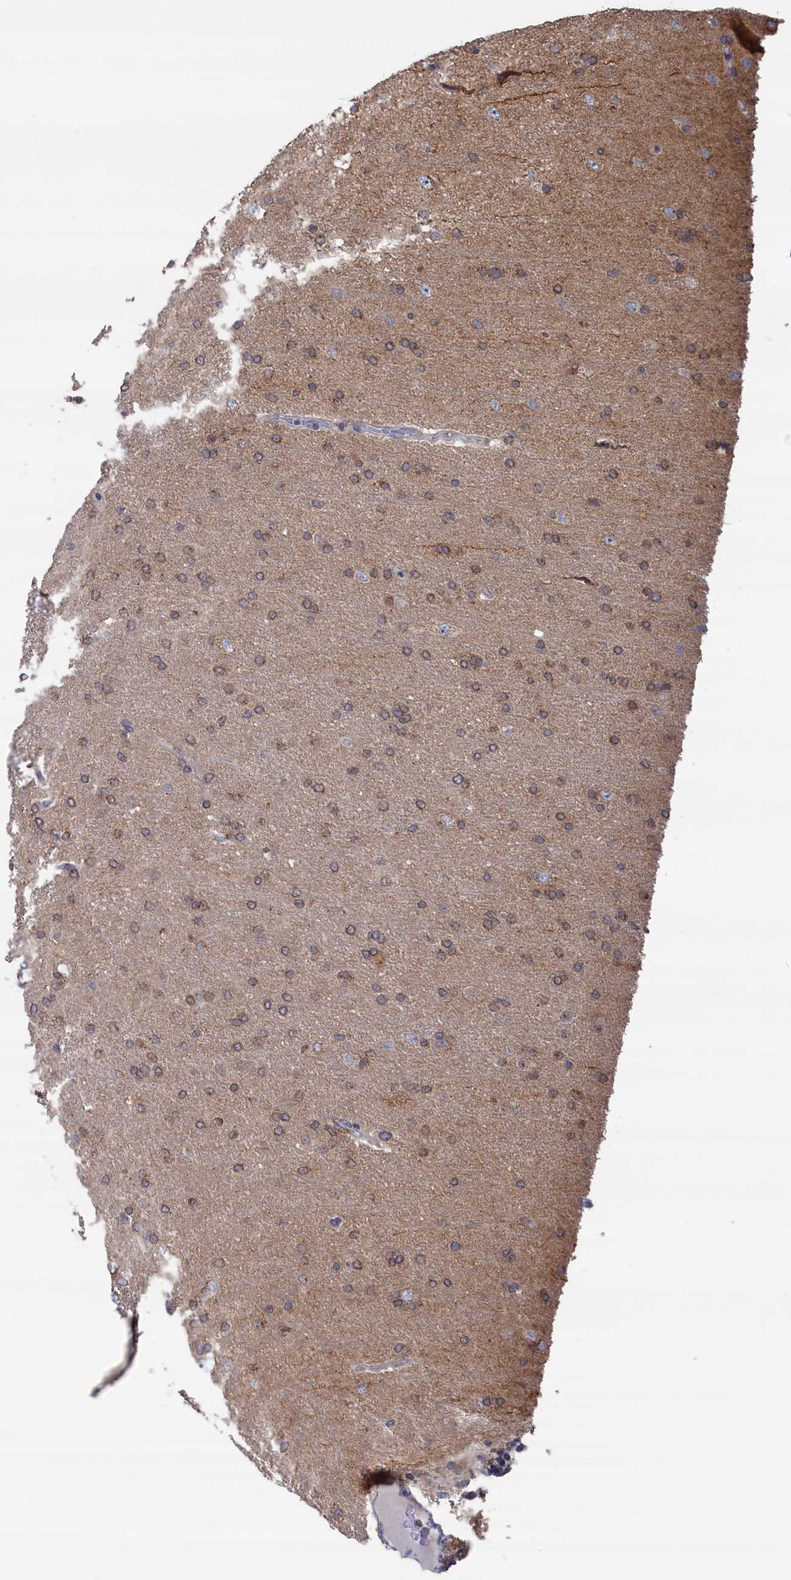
{"staining": {"intensity": "moderate", "quantity": "<25%", "location": "cytoplasmic/membranous"}, "tissue": "glioma", "cell_type": "Tumor cells", "image_type": "cancer", "snomed": [{"axis": "morphology", "description": "Glioma, malignant, High grade"}, {"axis": "topography", "description": "Brain"}], "caption": "Human high-grade glioma (malignant) stained with a brown dye exhibits moderate cytoplasmic/membranous positive staining in about <25% of tumor cells.", "gene": "IRX1", "patient": {"sex": "male", "age": 72}}